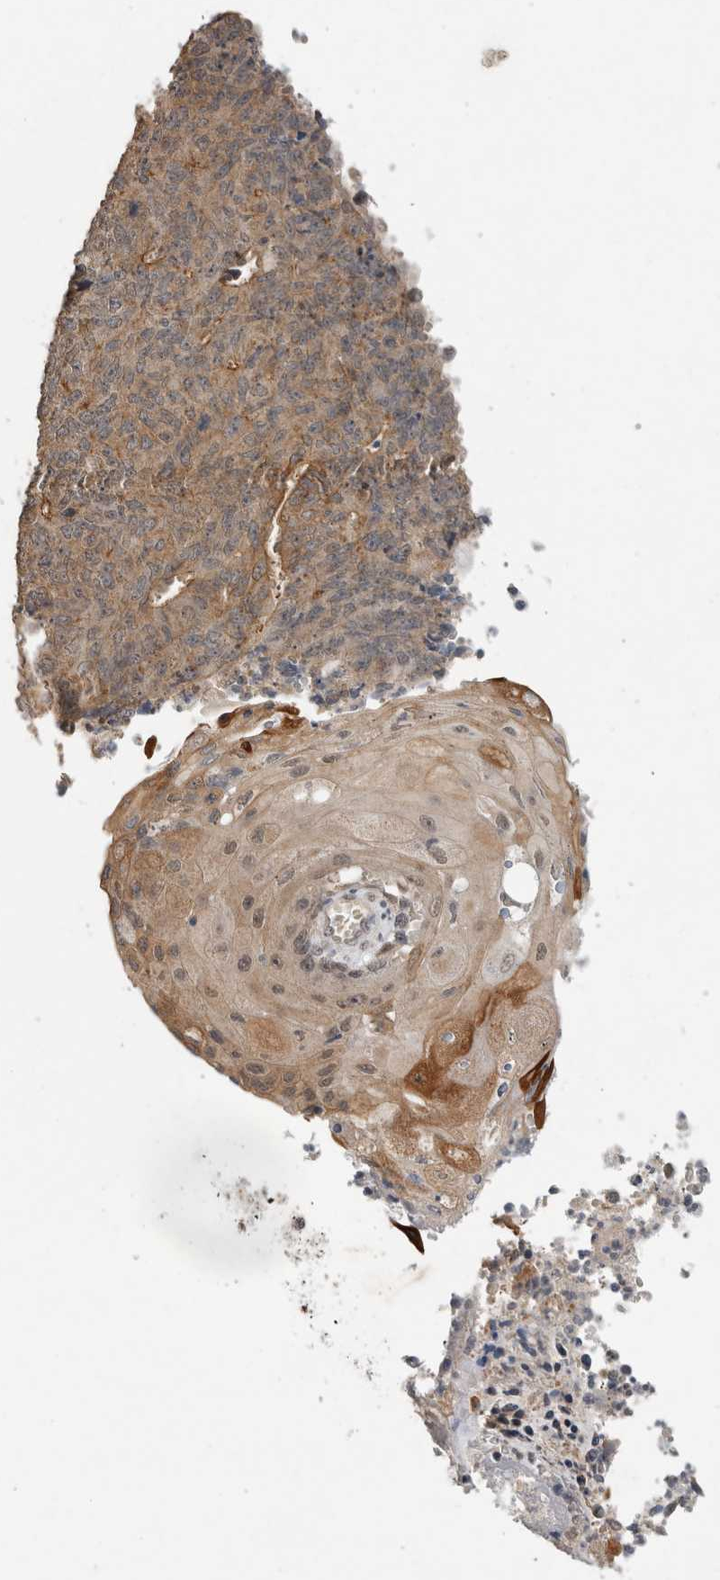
{"staining": {"intensity": "moderate", "quantity": ">75%", "location": "cytoplasmic/membranous"}, "tissue": "endometrial cancer", "cell_type": "Tumor cells", "image_type": "cancer", "snomed": [{"axis": "morphology", "description": "Adenocarcinoma, NOS"}, {"axis": "topography", "description": "Endometrium"}], "caption": "This is a histology image of immunohistochemistry staining of endometrial cancer (adenocarcinoma), which shows moderate expression in the cytoplasmic/membranous of tumor cells.", "gene": "RHPN1", "patient": {"sex": "female", "age": 32}}